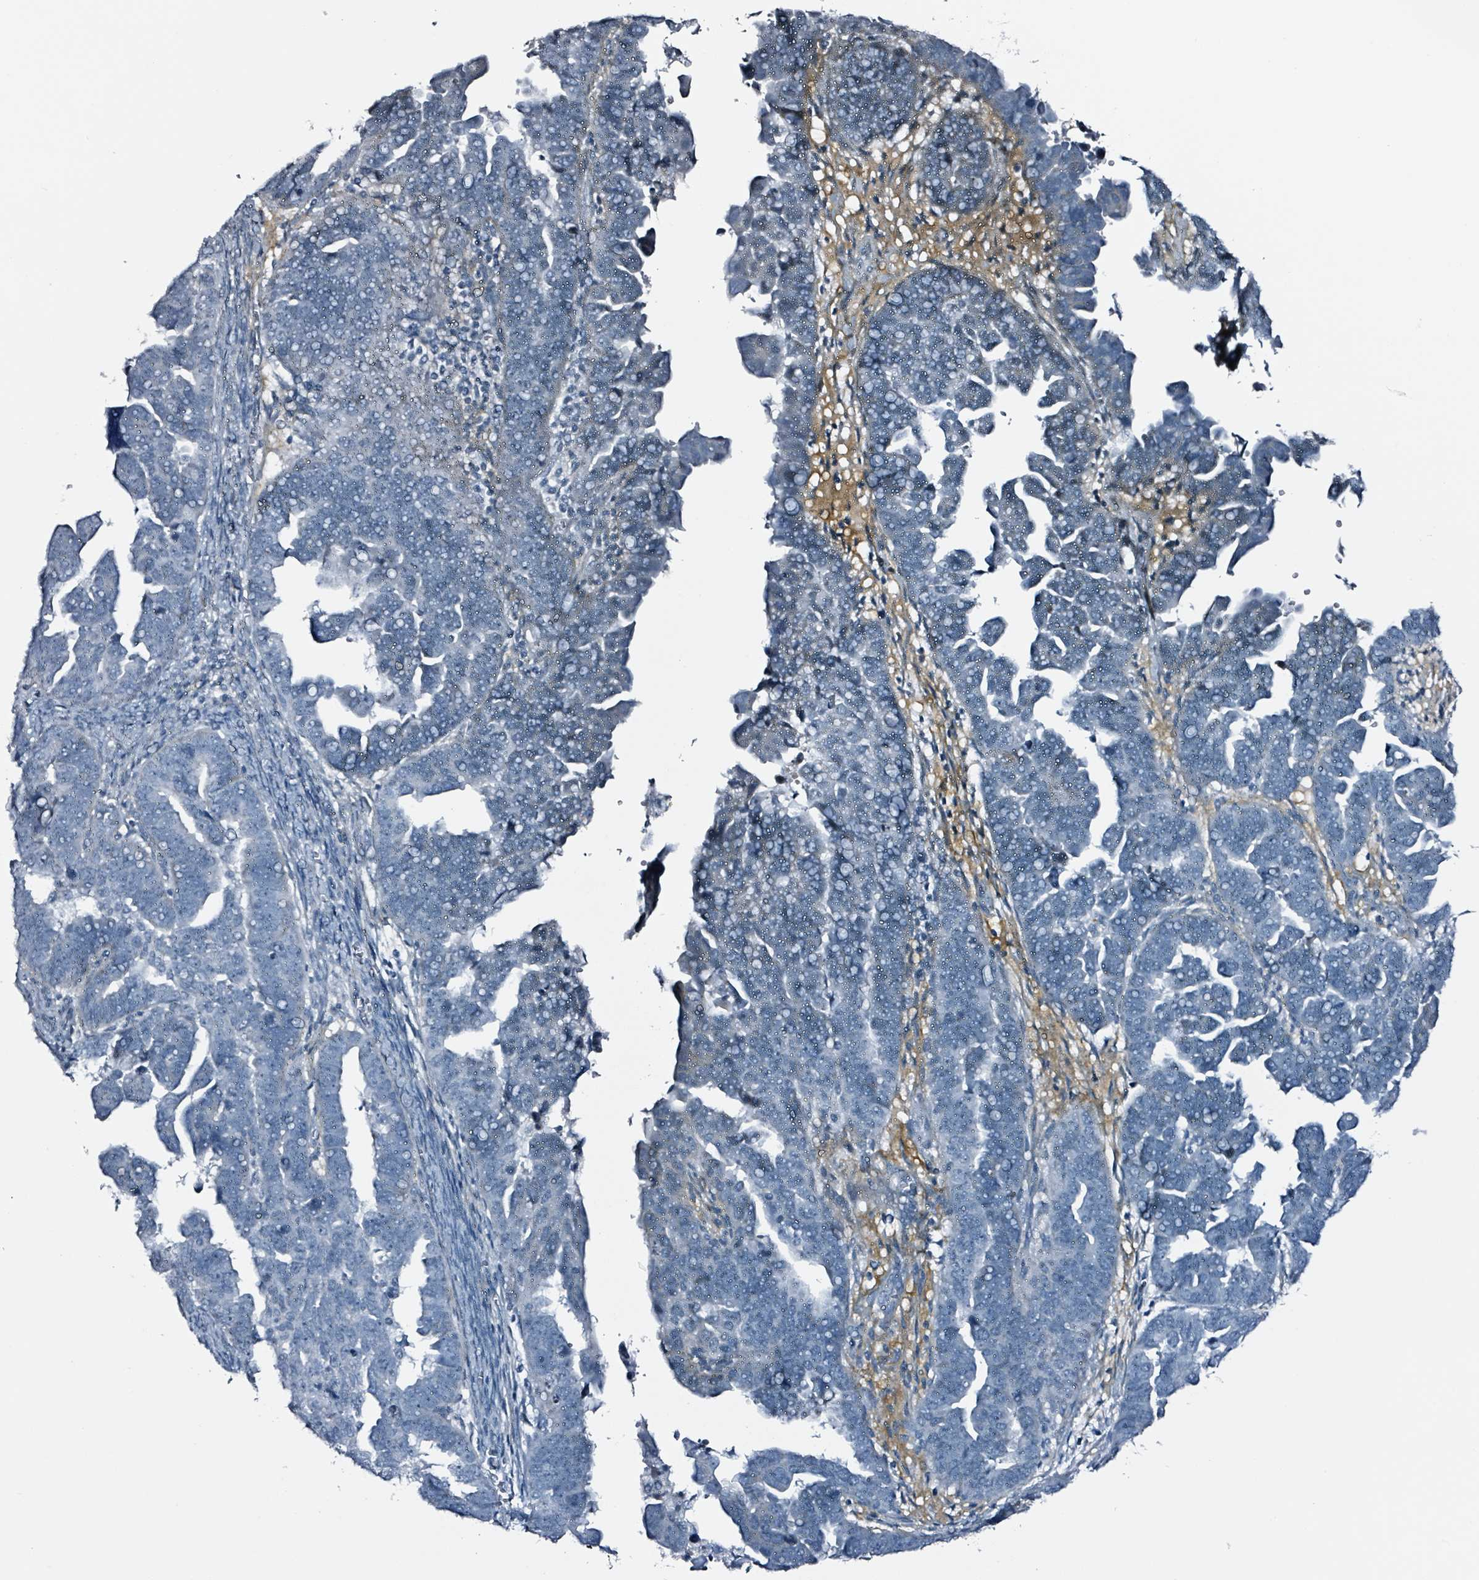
{"staining": {"intensity": "negative", "quantity": "none", "location": "none"}, "tissue": "endometrial cancer", "cell_type": "Tumor cells", "image_type": "cancer", "snomed": [{"axis": "morphology", "description": "Adenocarcinoma, NOS"}, {"axis": "topography", "description": "Endometrium"}], "caption": "DAB immunohistochemical staining of endometrial cancer displays no significant positivity in tumor cells.", "gene": "CA9", "patient": {"sex": "female", "age": 75}}